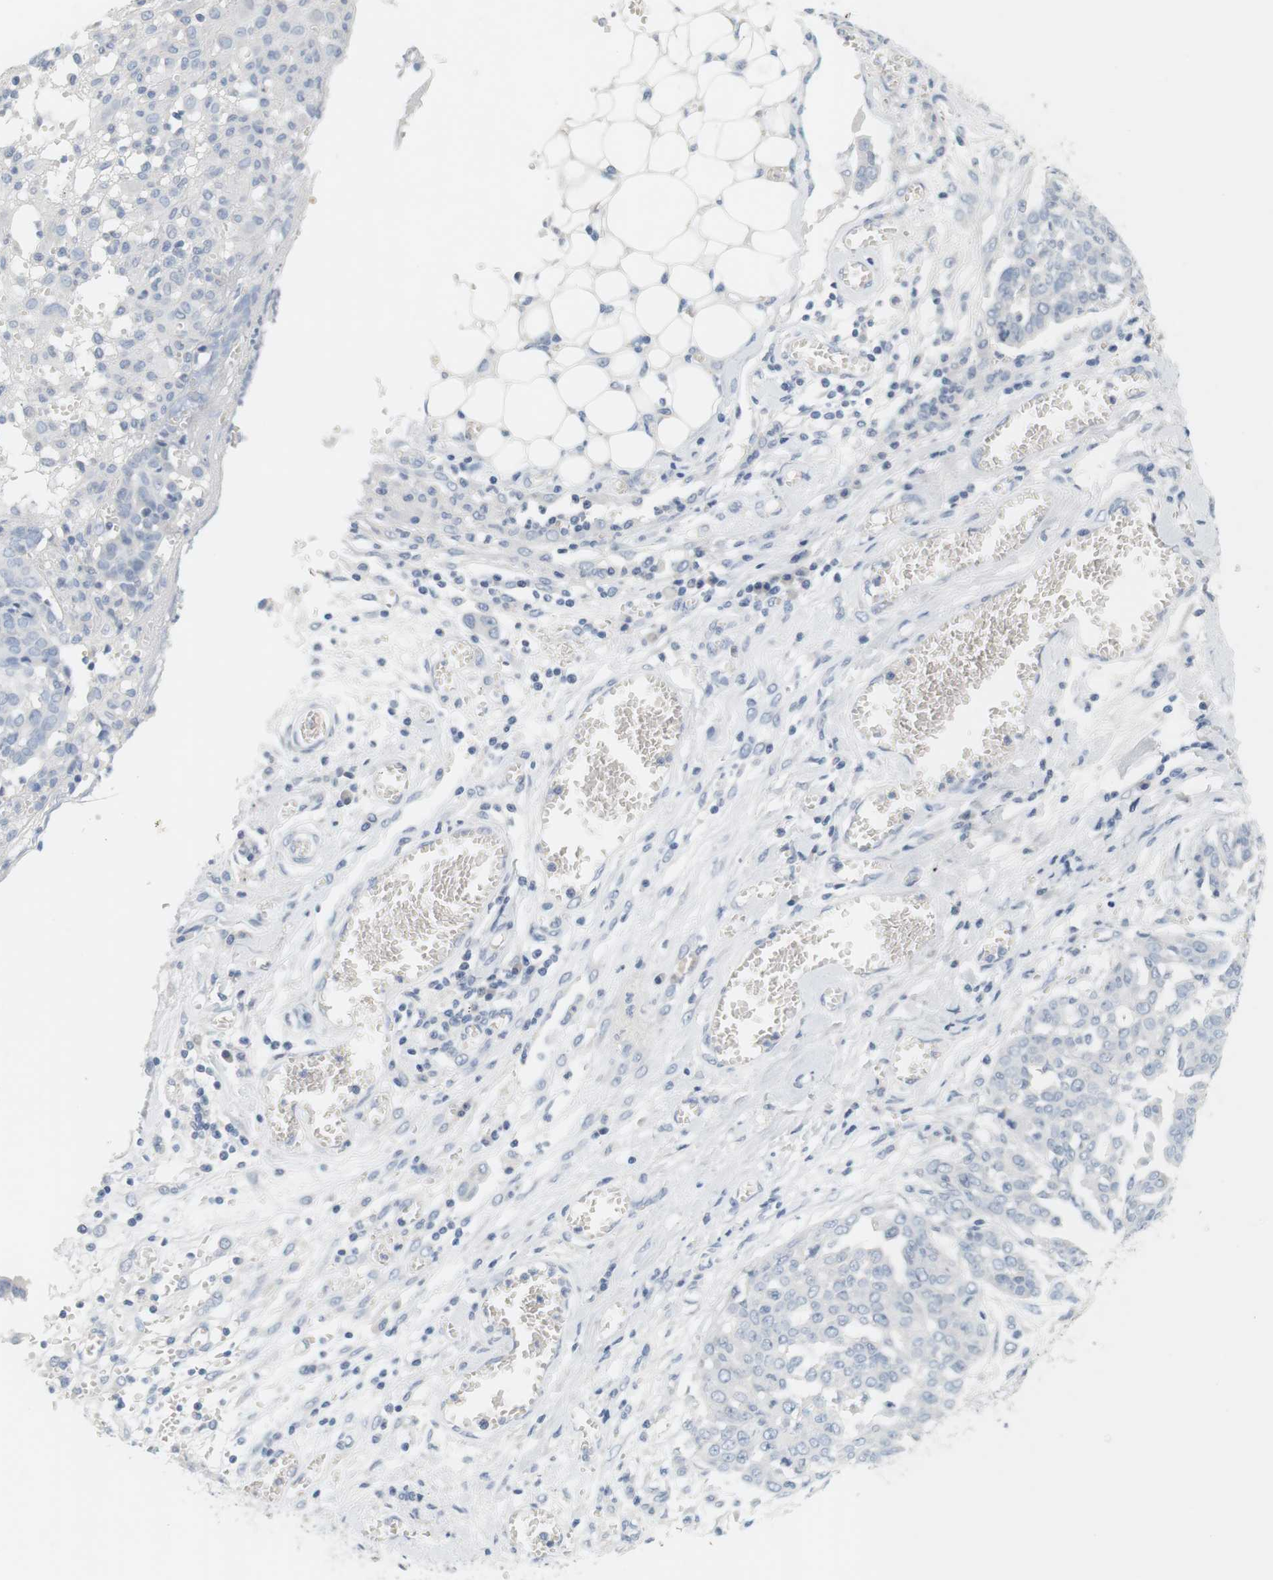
{"staining": {"intensity": "negative", "quantity": "none", "location": "none"}, "tissue": "ovarian cancer", "cell_type": "Tumor cells", "image_type": "cancer", "snomed": [{"axis": "morphology", "description": "Cystadenocarcinoma, serous, NOS"}, {"axis": "topography", "description": "Soft tissue"}, {"axis": "topography", "description": "Ovary"}], "caption": "Immunohistochemistry (IHC) histopathology image of human ovarian cancer stained for a protein (brown), which exhibits no staining in tumor cells.", "gene": "OPRM1", "patient": {"sex": "female", "age": 57}}